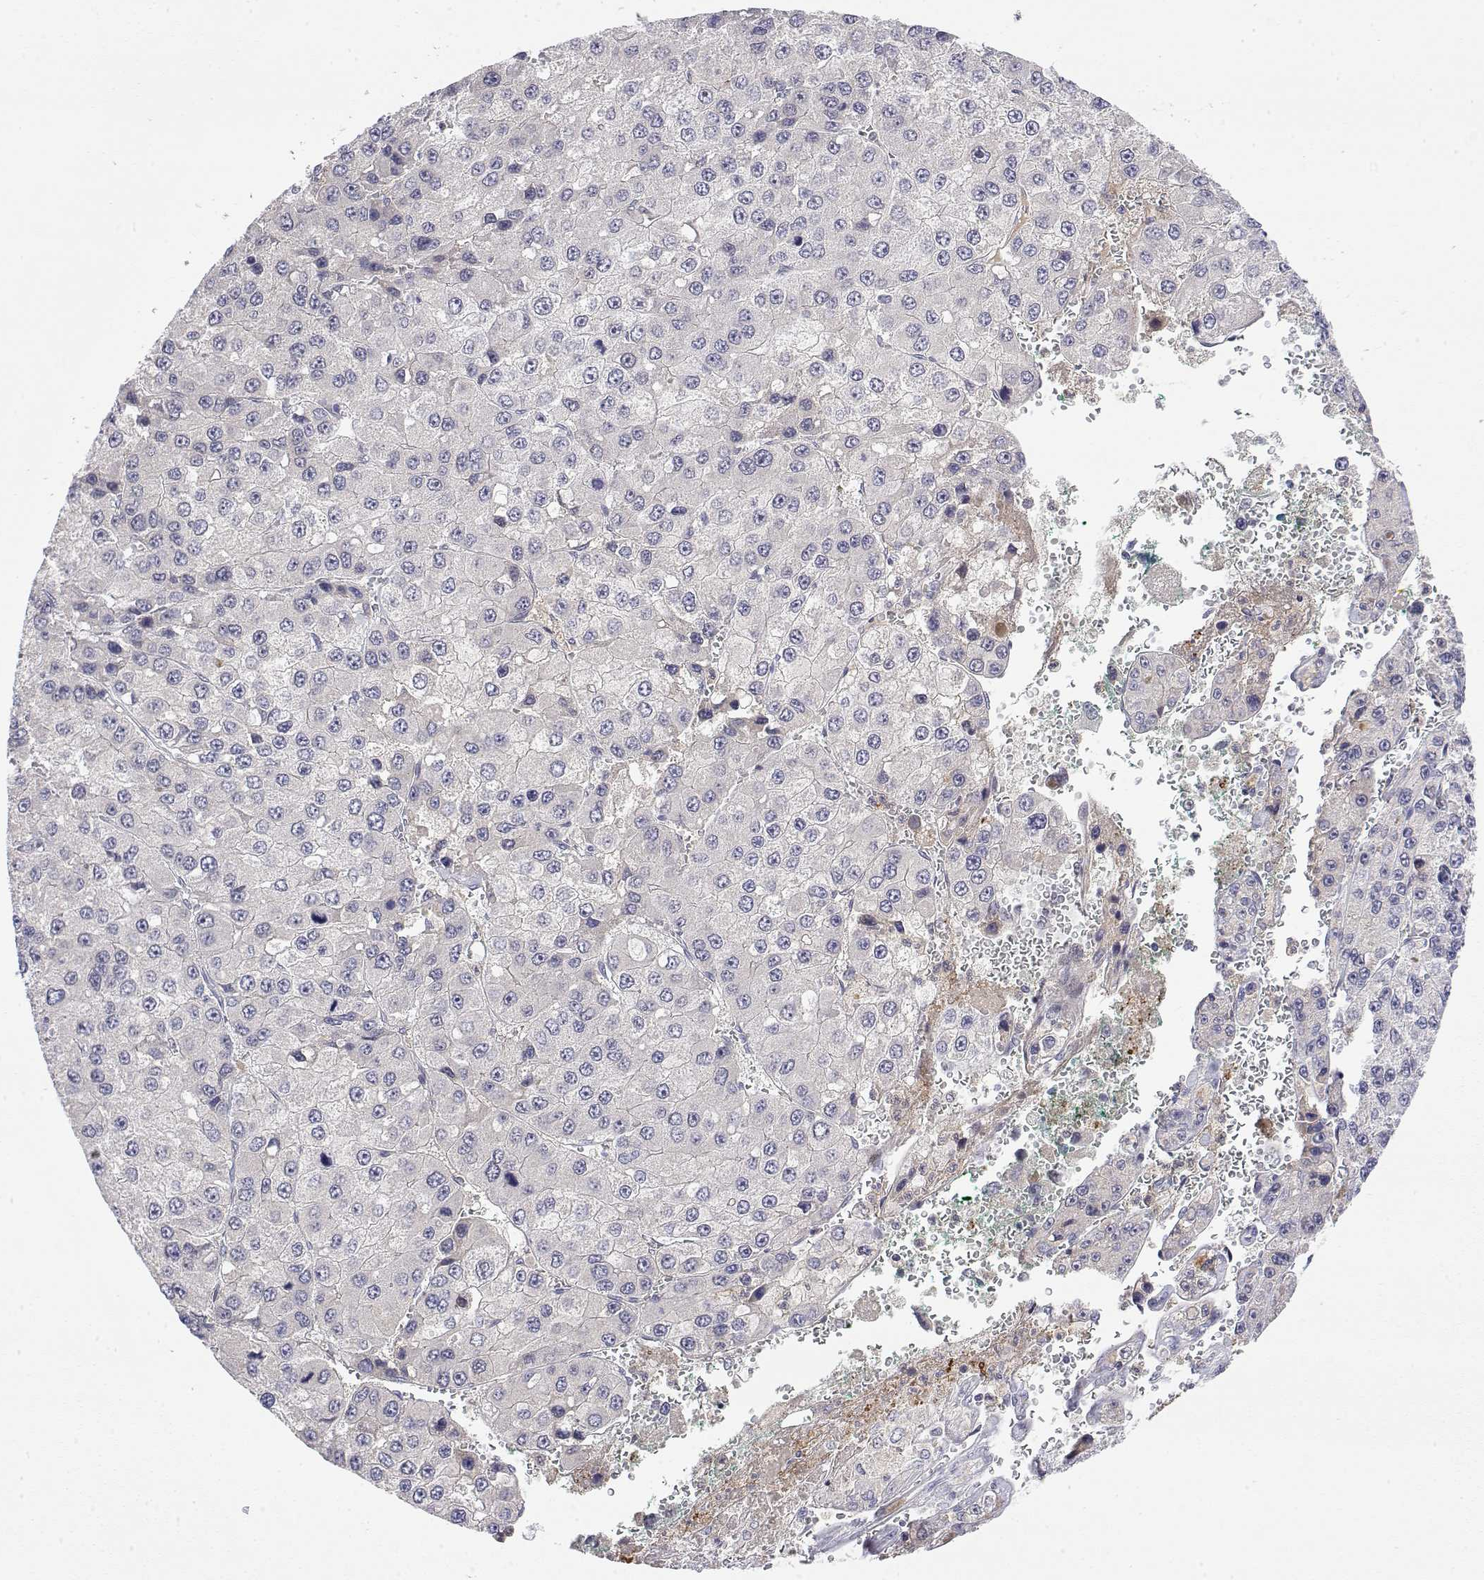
{"staining": {"intensity": "negative", "quantity": "none", "location": "none"}, "tissue": "liver cancer", "cell_type": "Tumor cells", "image_type": "cancer", "snomed": [{"axis": "morphology", "description": "Carcinoma, Hepatocellular, NOS"}, {"axis": "topography", "description": "Liver"}], "caption": "The photomicrograph shows no staining of tumor cells in liver hepatocellular carcinoma.", "gene": "IGFBP4", "patient": {"sex": "female", "age": 73}}